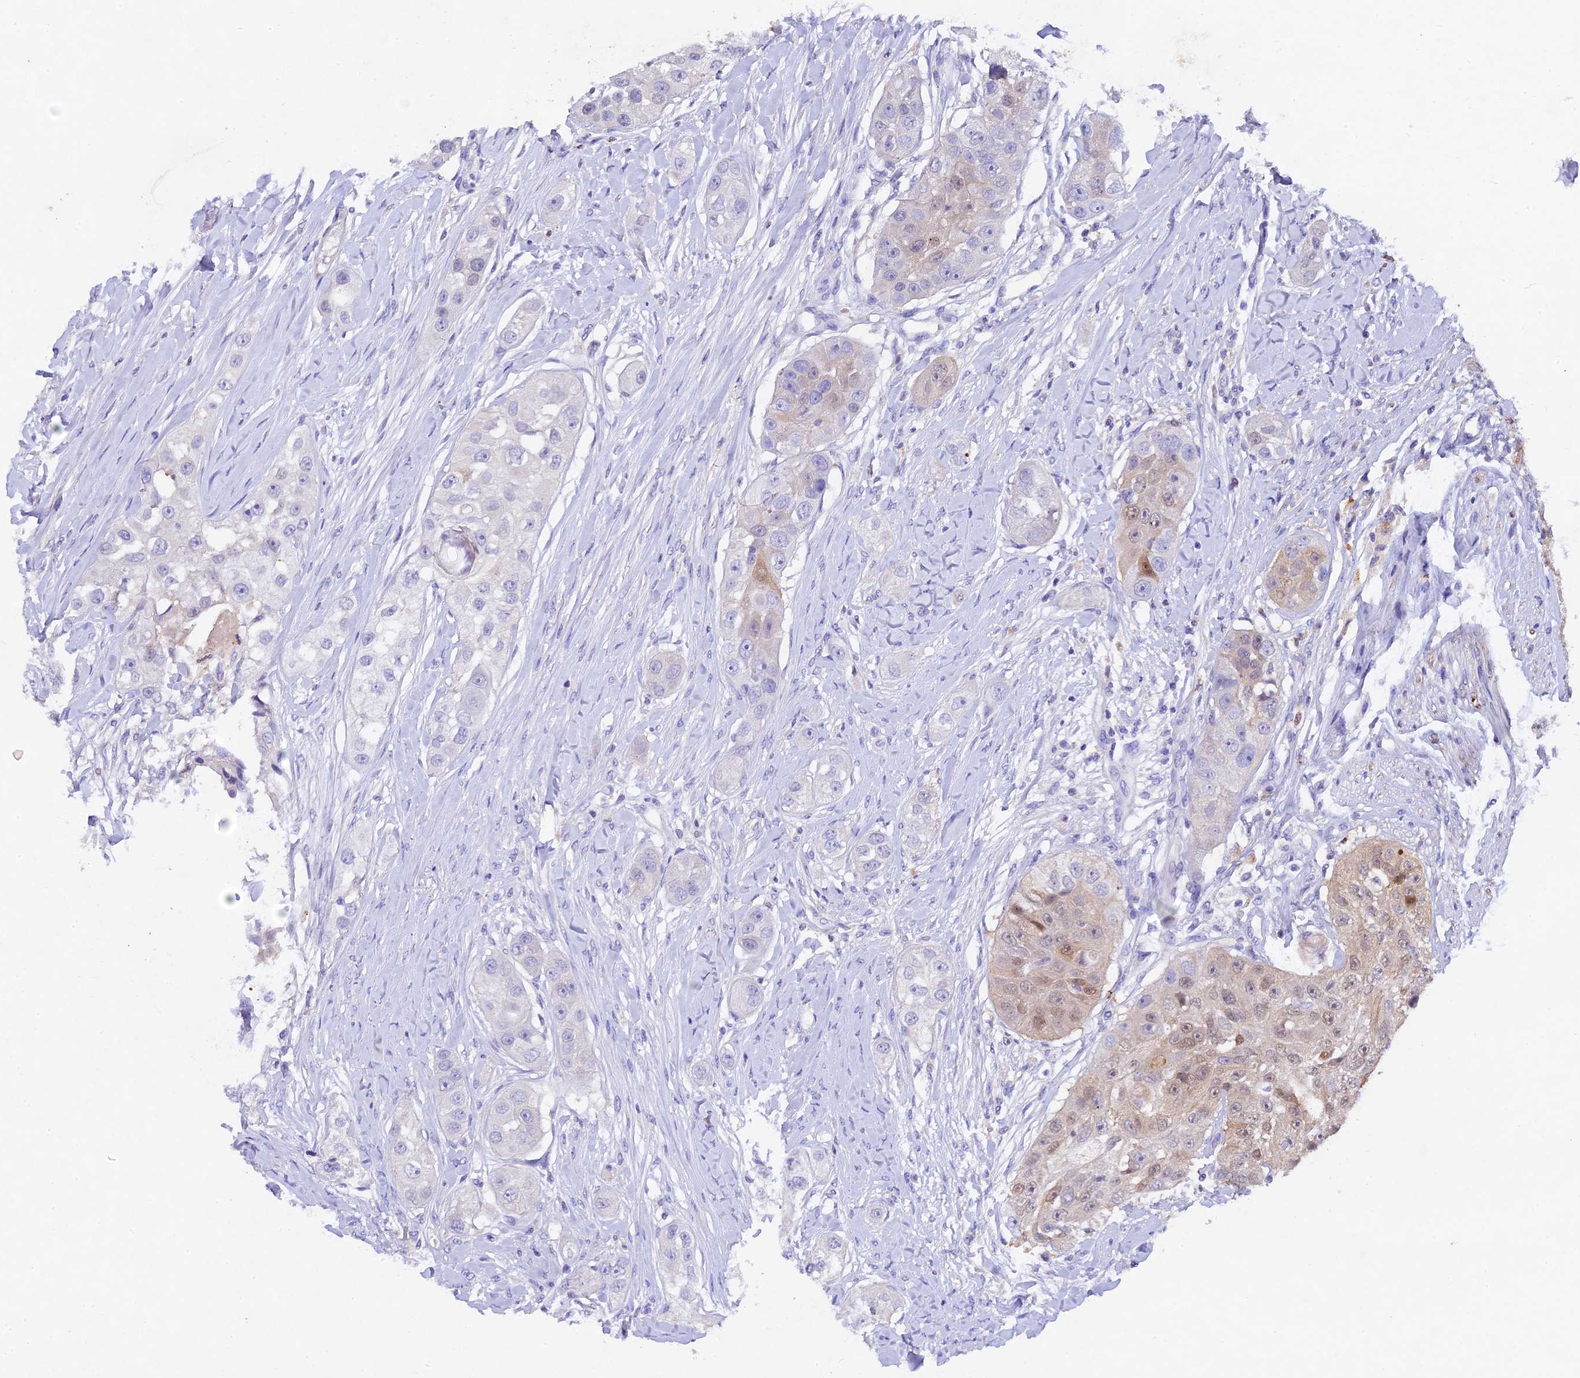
{"staining": {"intensity": "weak", "quantity": "<25%", "location": "cytoplasmic/membranous,nuclear"}, "tissue": "head and neck cancer", "cell_type": "Tumor cells", "image_type": "cancer", "snomed": [{"axis": "morphology", "description": "Normal tissue, NOS"}, {"axis": "morphology", "description": "Squamous cell carcinoma, NOS"}, {"axis": "topography", "description": "Skeletal muscle"}, {"axis": "topography", "description": "Head-Neck"}], "caption": "The image demonstrates no staining of tumor cells in squamous cell carcinoma (head and neck). (DAB (3,3'-diaminobenzidine) IHC with hematoxylin counter stain).", "gene": "TGDS", "patient": {"sex": "male", "age": 51}}